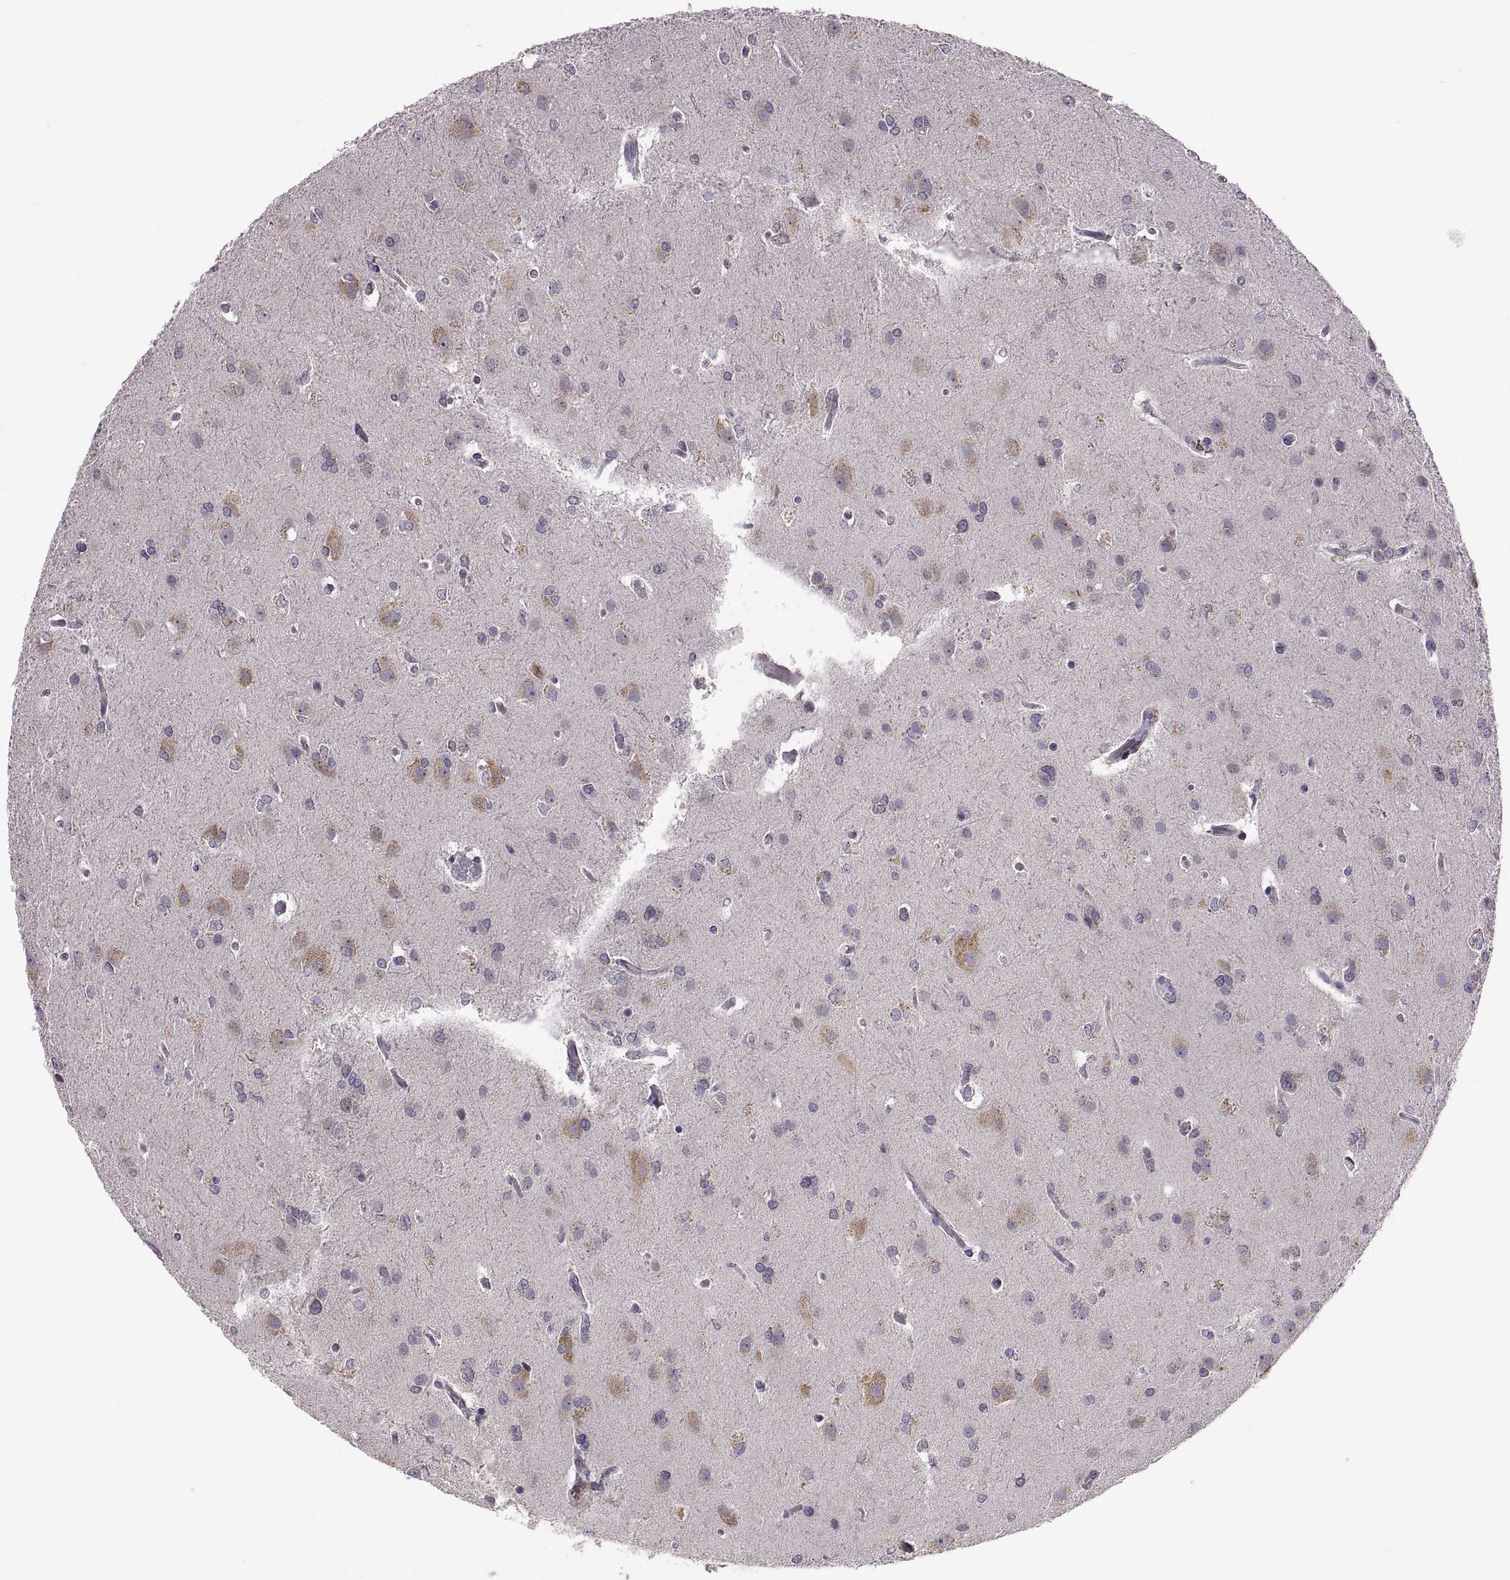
{"staining": {"intensity": "negative", "quantity": "none", "location": "none"}, "tissue": "glioma", "cell_type": "Tumor cells", "image_type": "cancer", "snomed": [{"axis": "morphology", "description": "Glioma, malignant, High grade"}, {"axis": "topography", "description": "Brain"}], "caption": "This is an immunohistochemistry (IHC) photomicrograph of malignant glioma (high-grade). There is no positivity in tumor cells.", "gene": "HMGCR", "patient": {"sex": "male", "age": 68}}